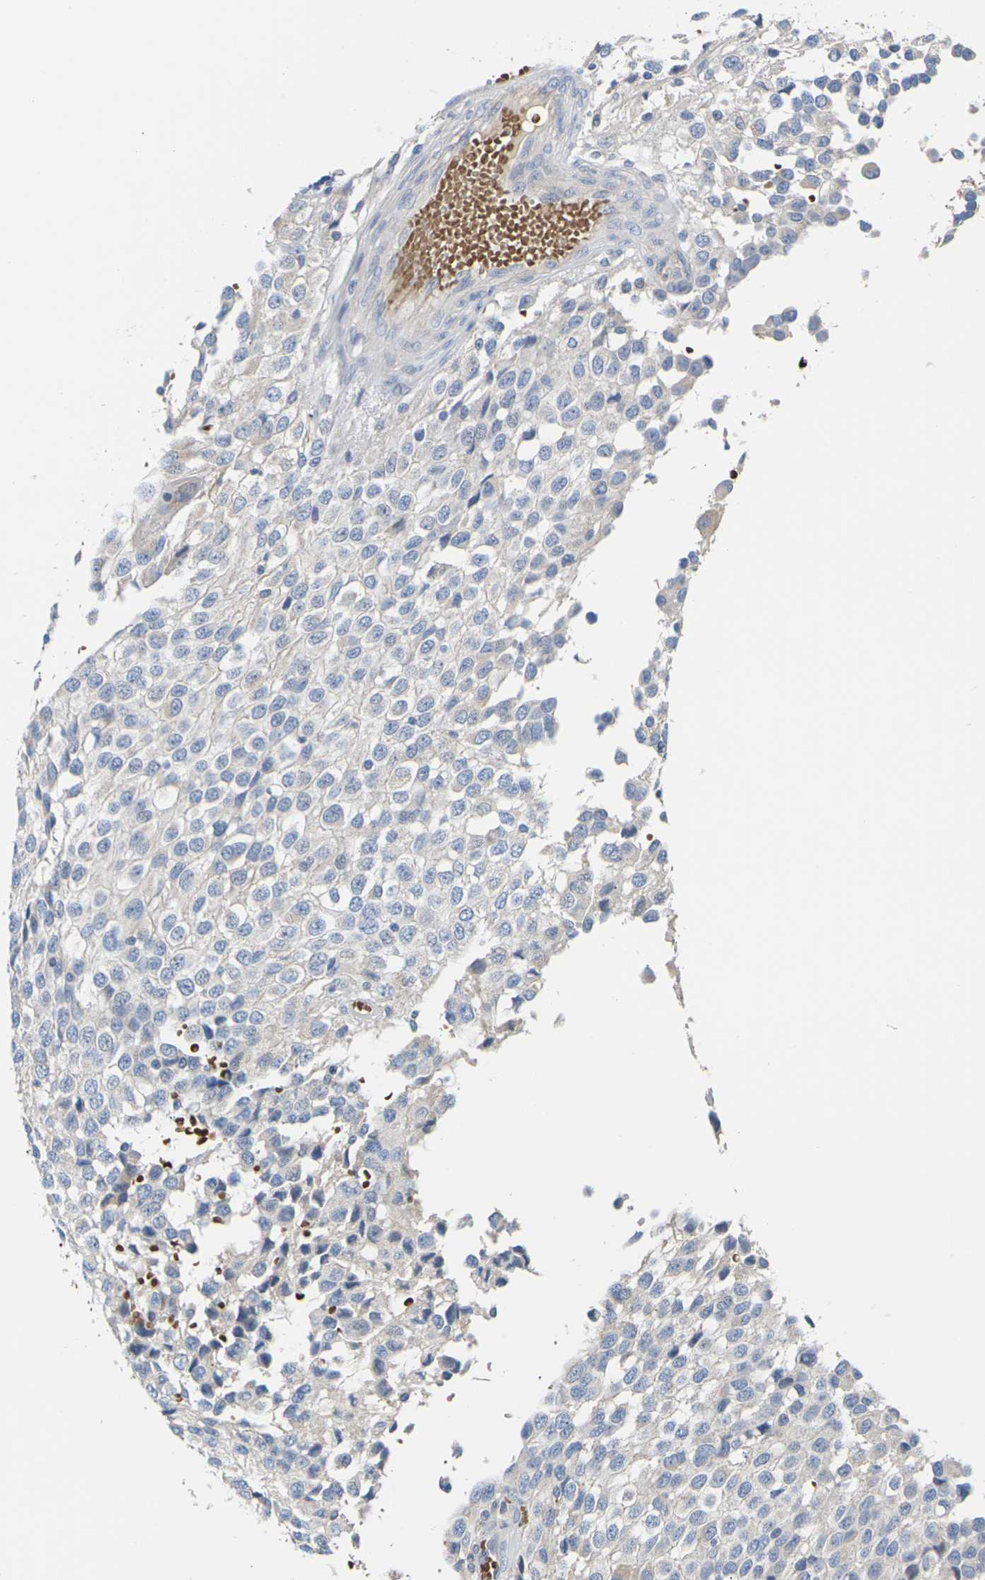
{"staining": {"intensity": "negative", "quantity": "none", "location": "none"}, "tissue": "glioma", "cell_type": "Tumor cells", "image_type": "cancer", "snomed": [{"axis": "morphology", "description": "Glioma, malignant, High grade"}, {"axis": "topography", "description": "Brain"}], "caption": "Tumor cells show no significant positivity in malignant high-grade glioma. Brightfield microscopy of immunohistochemistry (IHC) stained with DAB (brown) and hematoxylin (blue), captured at high magnification.", "gene": "TMCO4", "patient": {"sex": "male", "age": 32}}